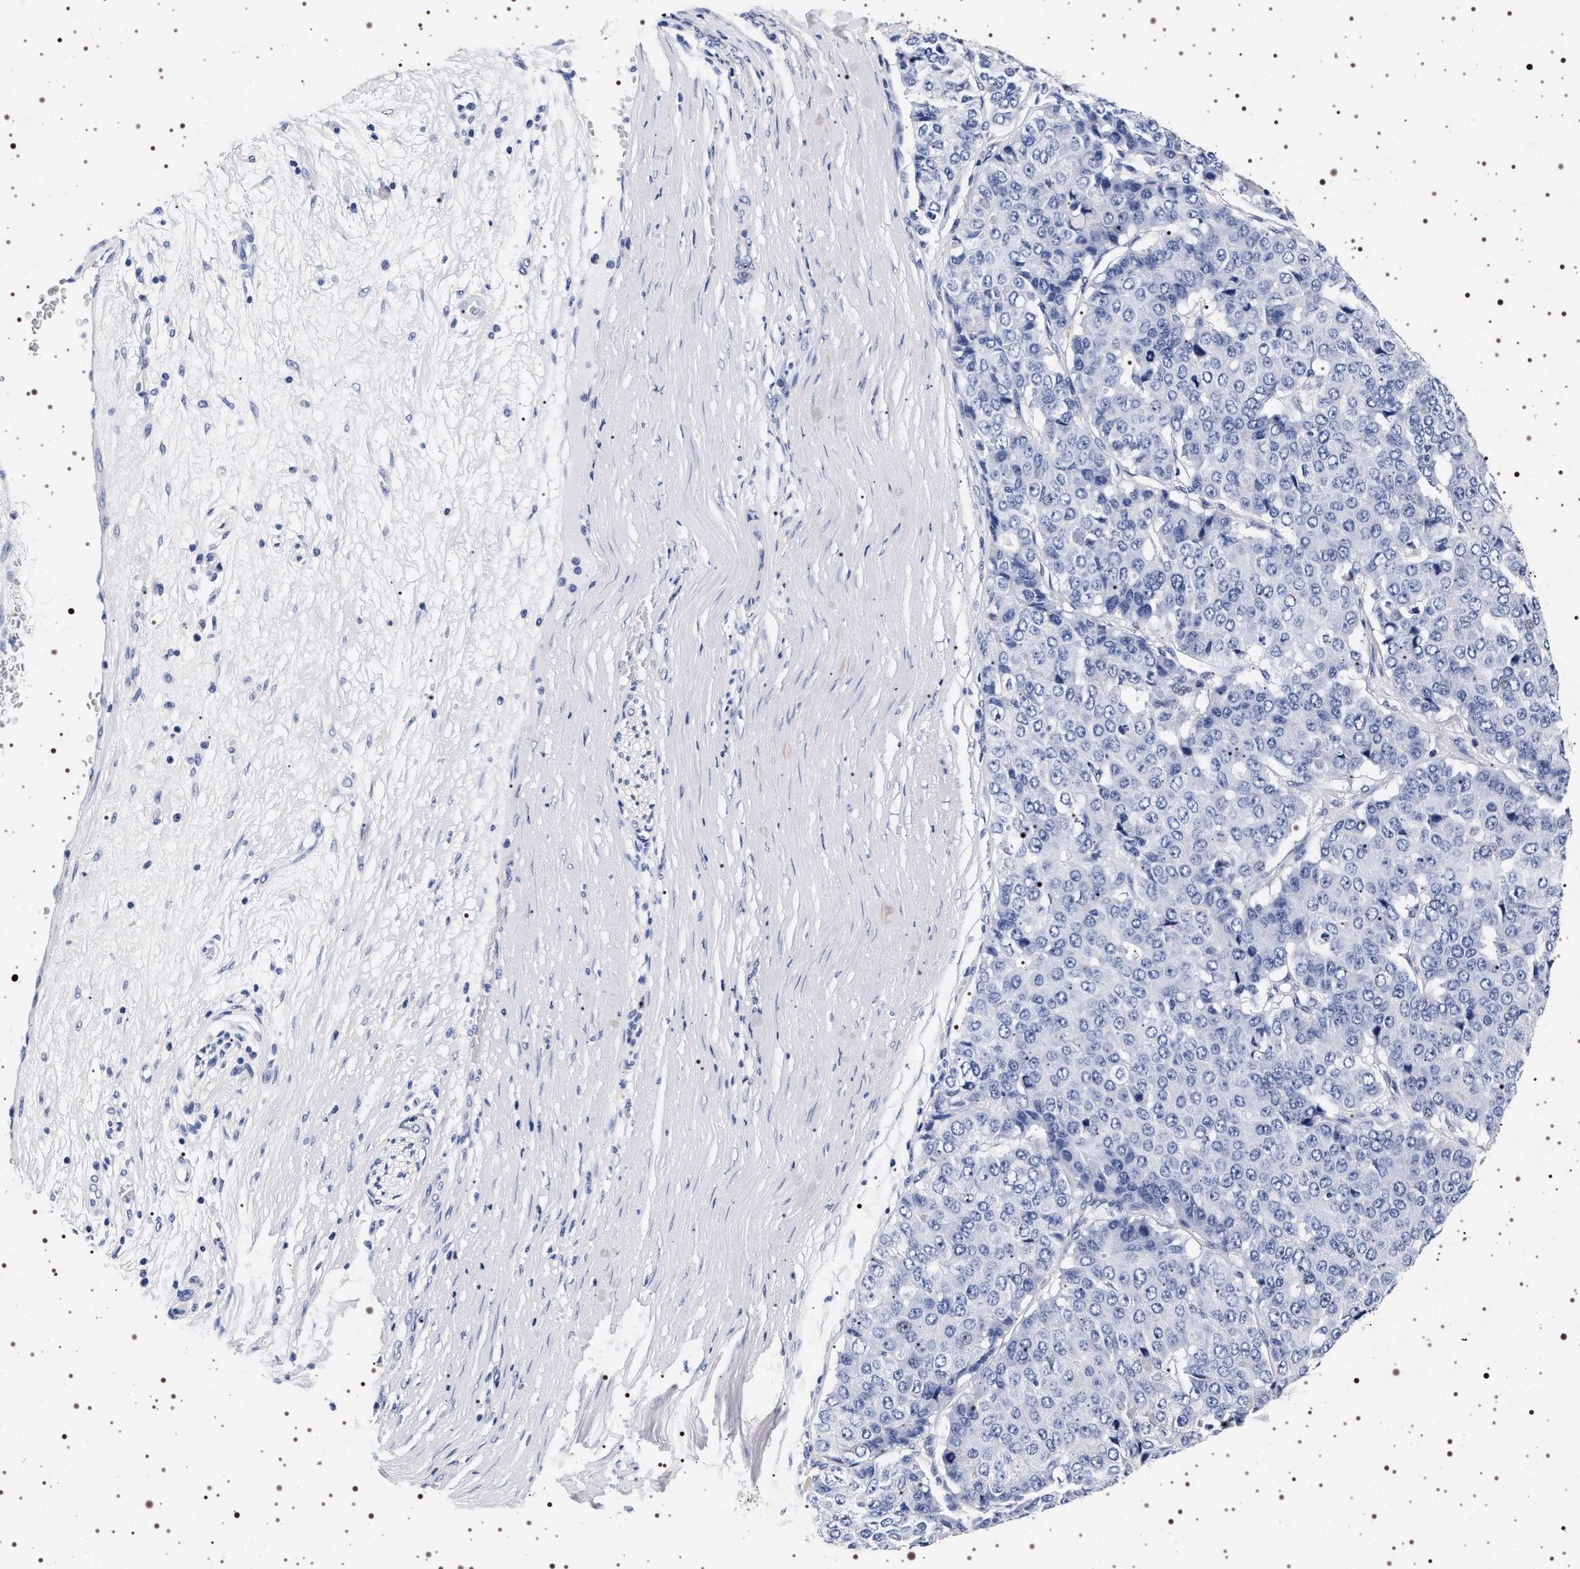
{"staining": {"intensity": "negative", "quantity": "none", "location": "none"}, "tissue": "pancreatic cancer", "cell_type": "Tumor cells", "image_type": "cancer", "snomed": [{"axis": "morphology", "description": "Adenocarcinoma, NOS"}, {"axis": "topography", "description": "Pancreas"}], "caption": "High power microscopy micrograph of an immunohistochemistry micrograph of pancreatic cancer, revealing no significant expression in tumor cells.", "gene": "SYN1", "patient": {"sex": "male", "age": 50}}